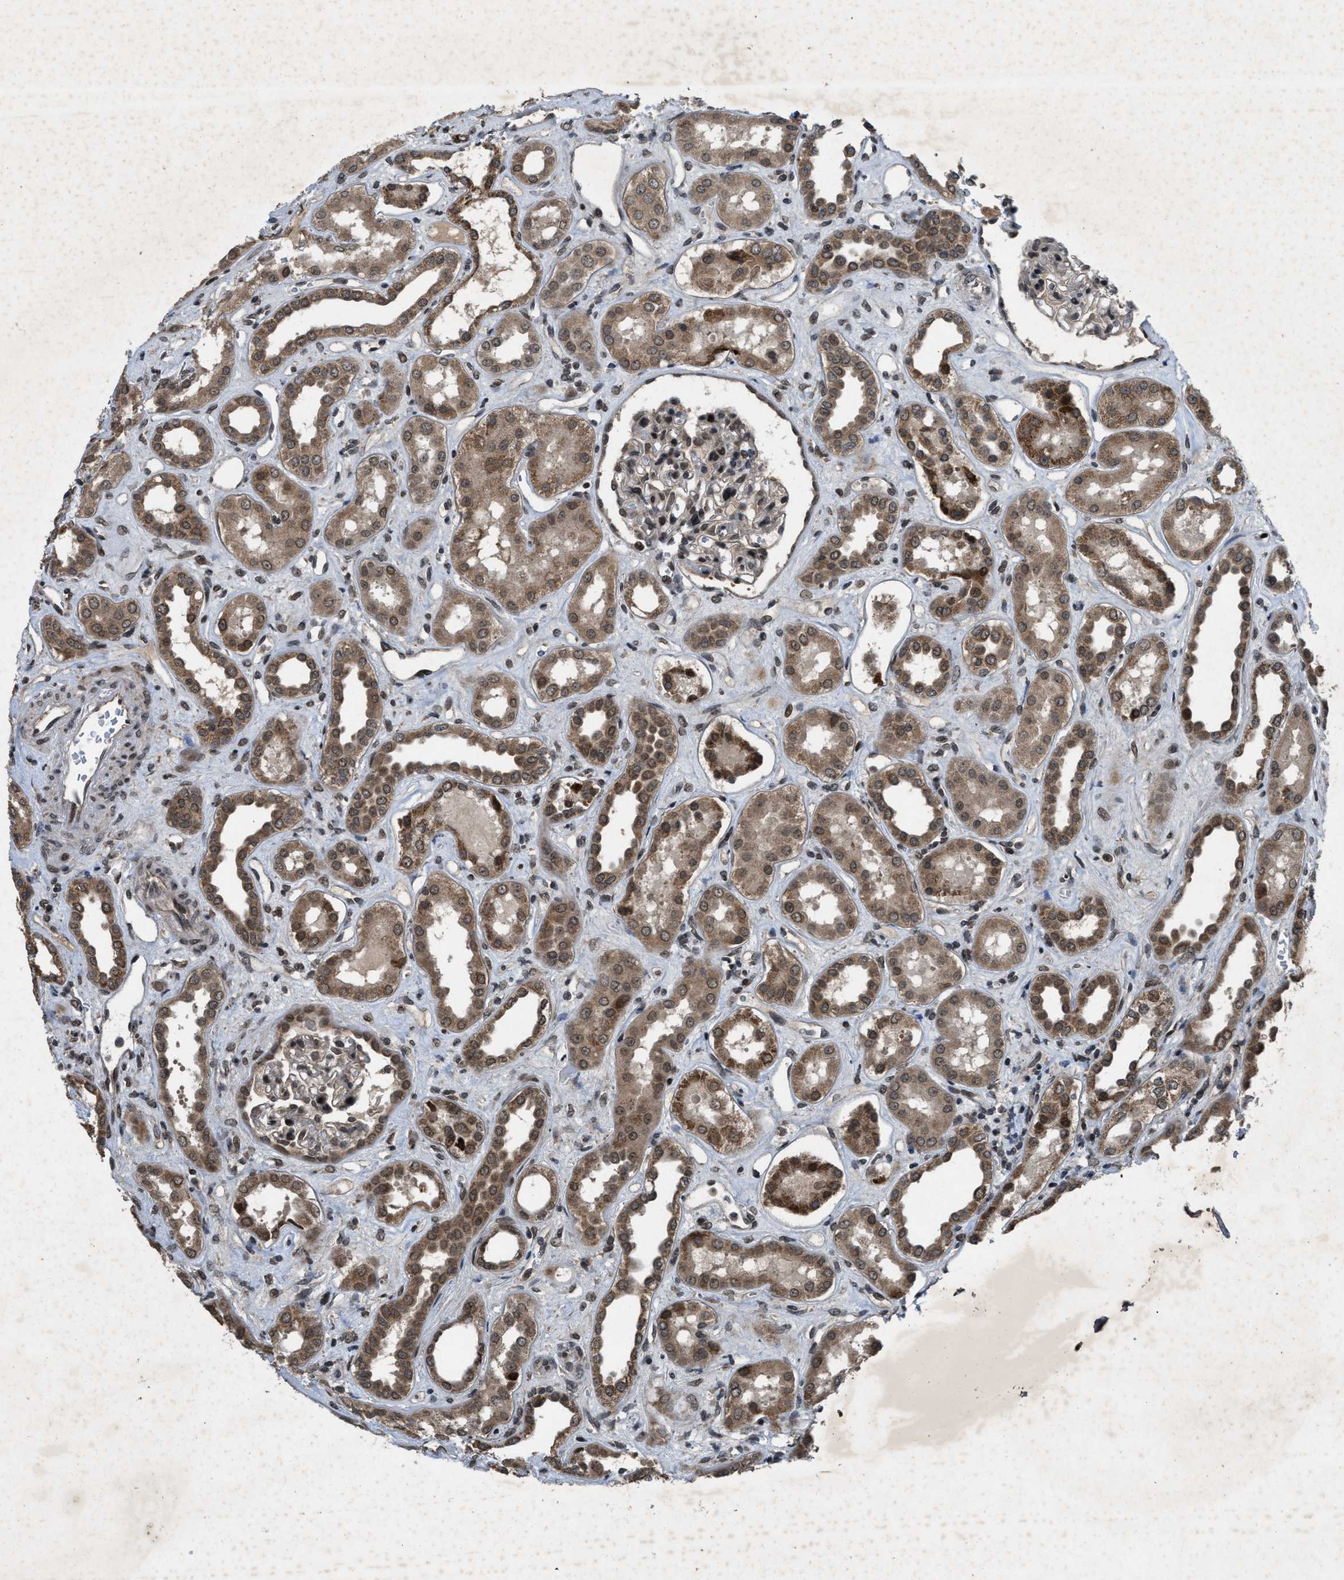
{"staining": {"intensity": "moderate", "quantity": "25%-75%", "location": "cytoplasmic/membranous,nuclear"}, "tissue": "kidney", "cell_type": "Cells in glomeruli", "image_type": "normal", "snomed": [{"axis": "morphology", "description": "Normal tissue, NOS"}, {"axis": "topography", "description": "Kidney"}], "caption": "Protein expression analysis of unremarkable human kidney reveals moderate cytoplasmic/membranous,nuclear positivity in about 25%-75% of cells in glomeruli.", "gene": "ZNHIT1", "patient": {"sex": "male", "age": 59}}